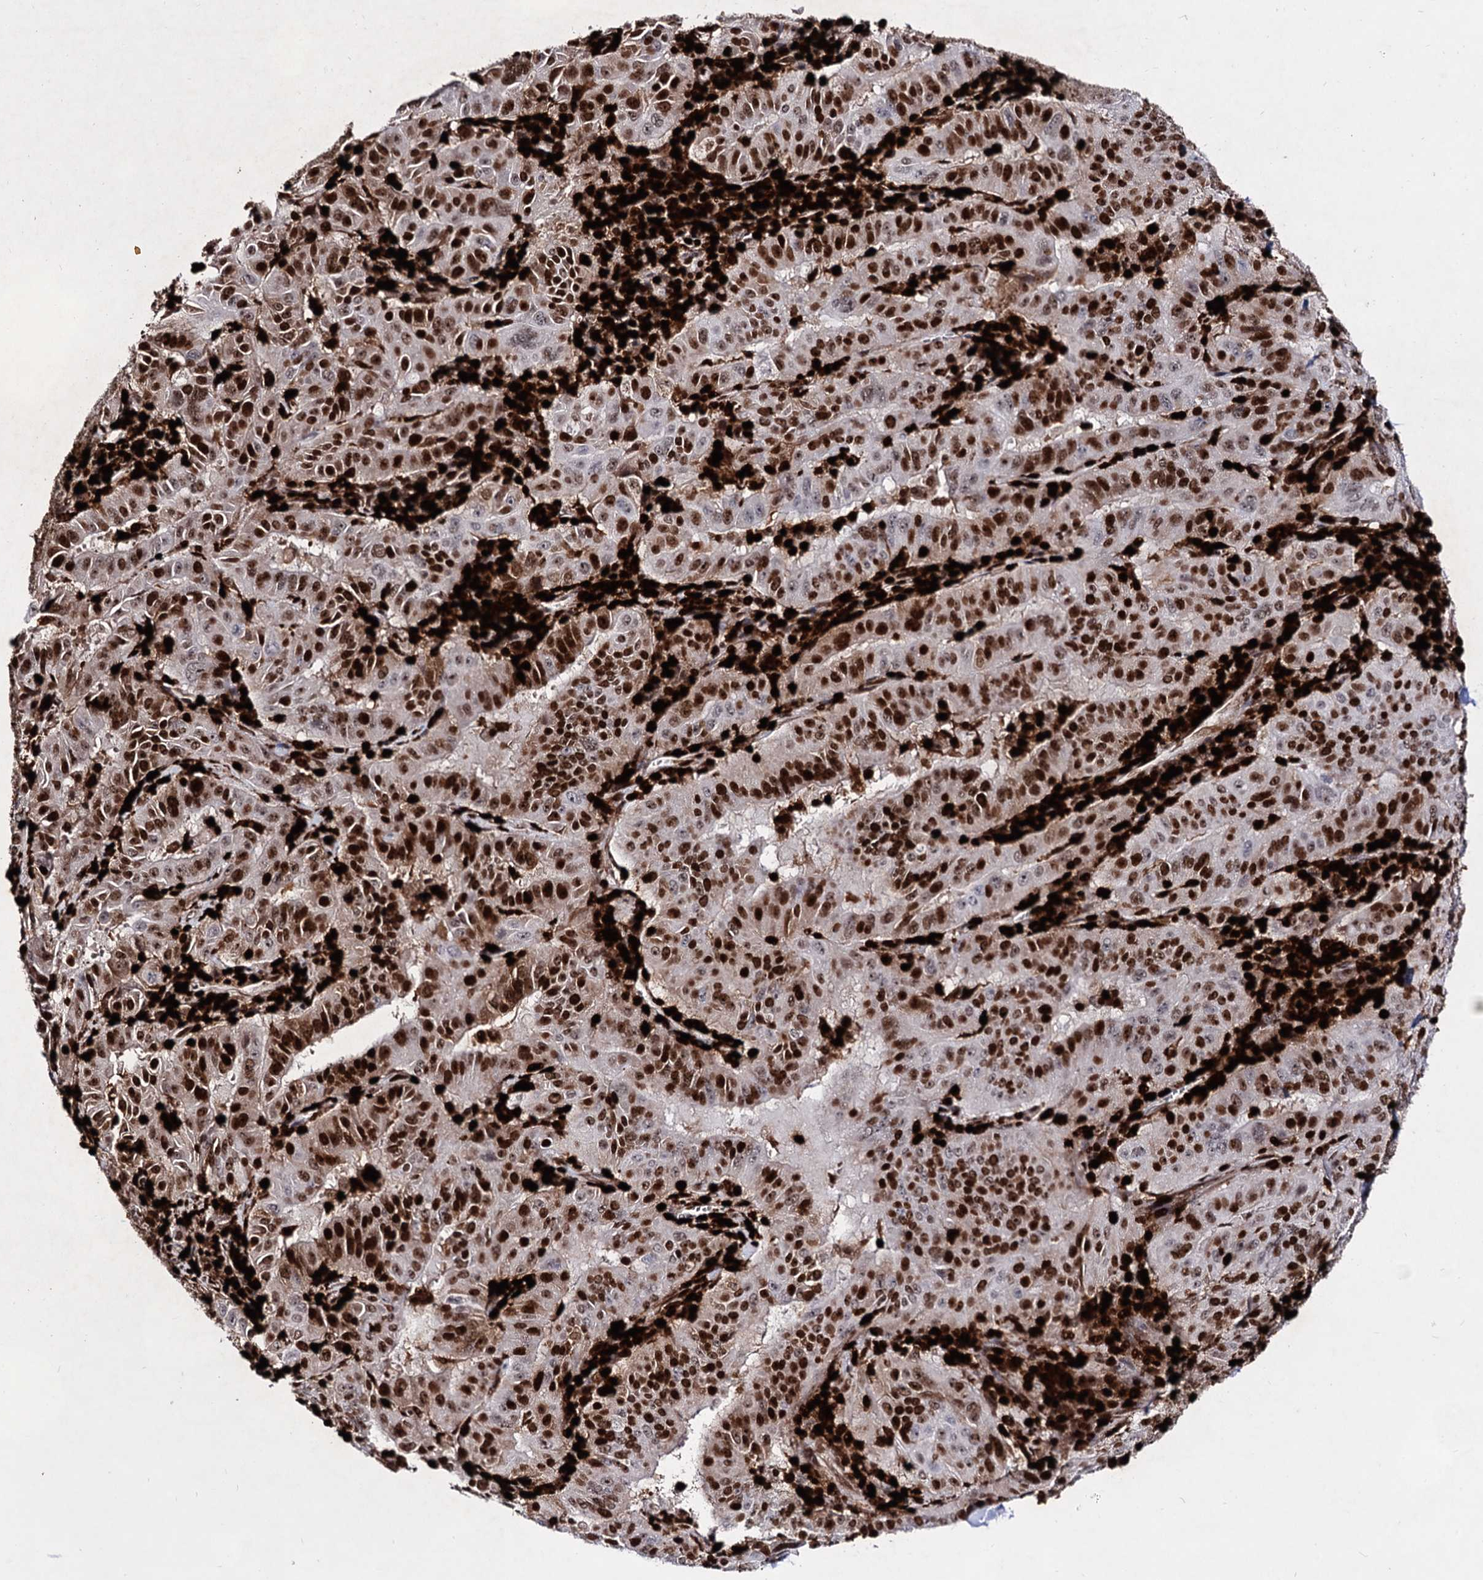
{"staining": {"intensity": "moderate", "quantity": ">75%", "location": "nuclear"}, "tissue": "pancreatic cancer", "cell_type": "Tumor cells", "image_type": "cancer", "snomed": [{"axis": "morphology", "description": "Adenocarcinoma, NOS"}, {"axis": "topography", "description": "Pancreas"}], "caption": "Protein expression analysis of human pancreatic cancer (adenocarcinoma) reveals moderate nuclear positivity in about >75% of tumor cells.", "gene": "HMGB2", "patient": {"sex": "male", "age": 63}}